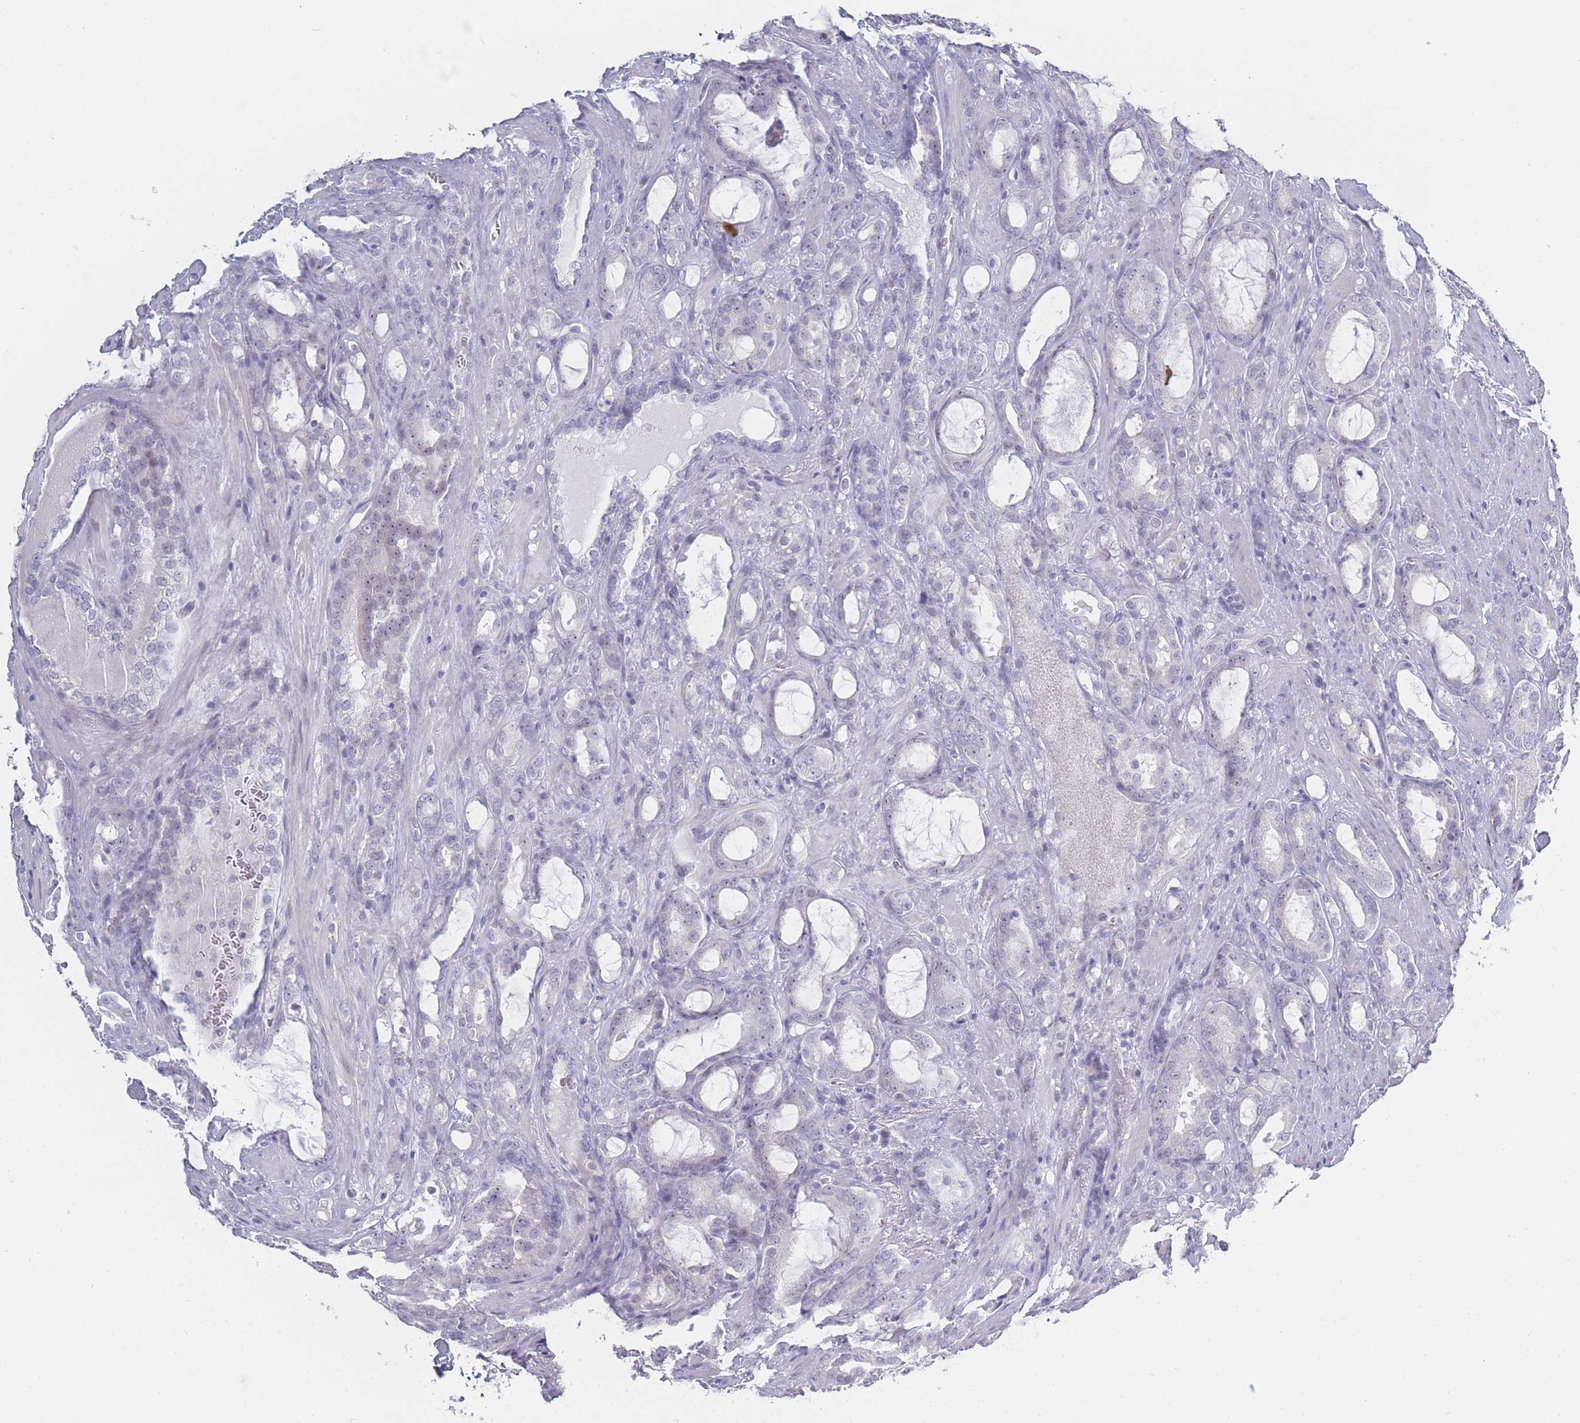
{"staining": {"intensity": "negative", "quantity": "none", "location": "none"}, "tissue": "prostate cancer", "cell_type": "Tumor cells", "image_type": "cancer", "snomed": [{"axis": "morphology", "description": "Adenocarcinoma, High grade"}, {"axis": "topography", "description": "Prostate"}], "caption": "Immunohistochemistry of high-grade adenocarcinoma (prostate) reveals no expression in tumor cells.", "gene": "ROS1", "patient": {"sex": "male", "age": 72}}